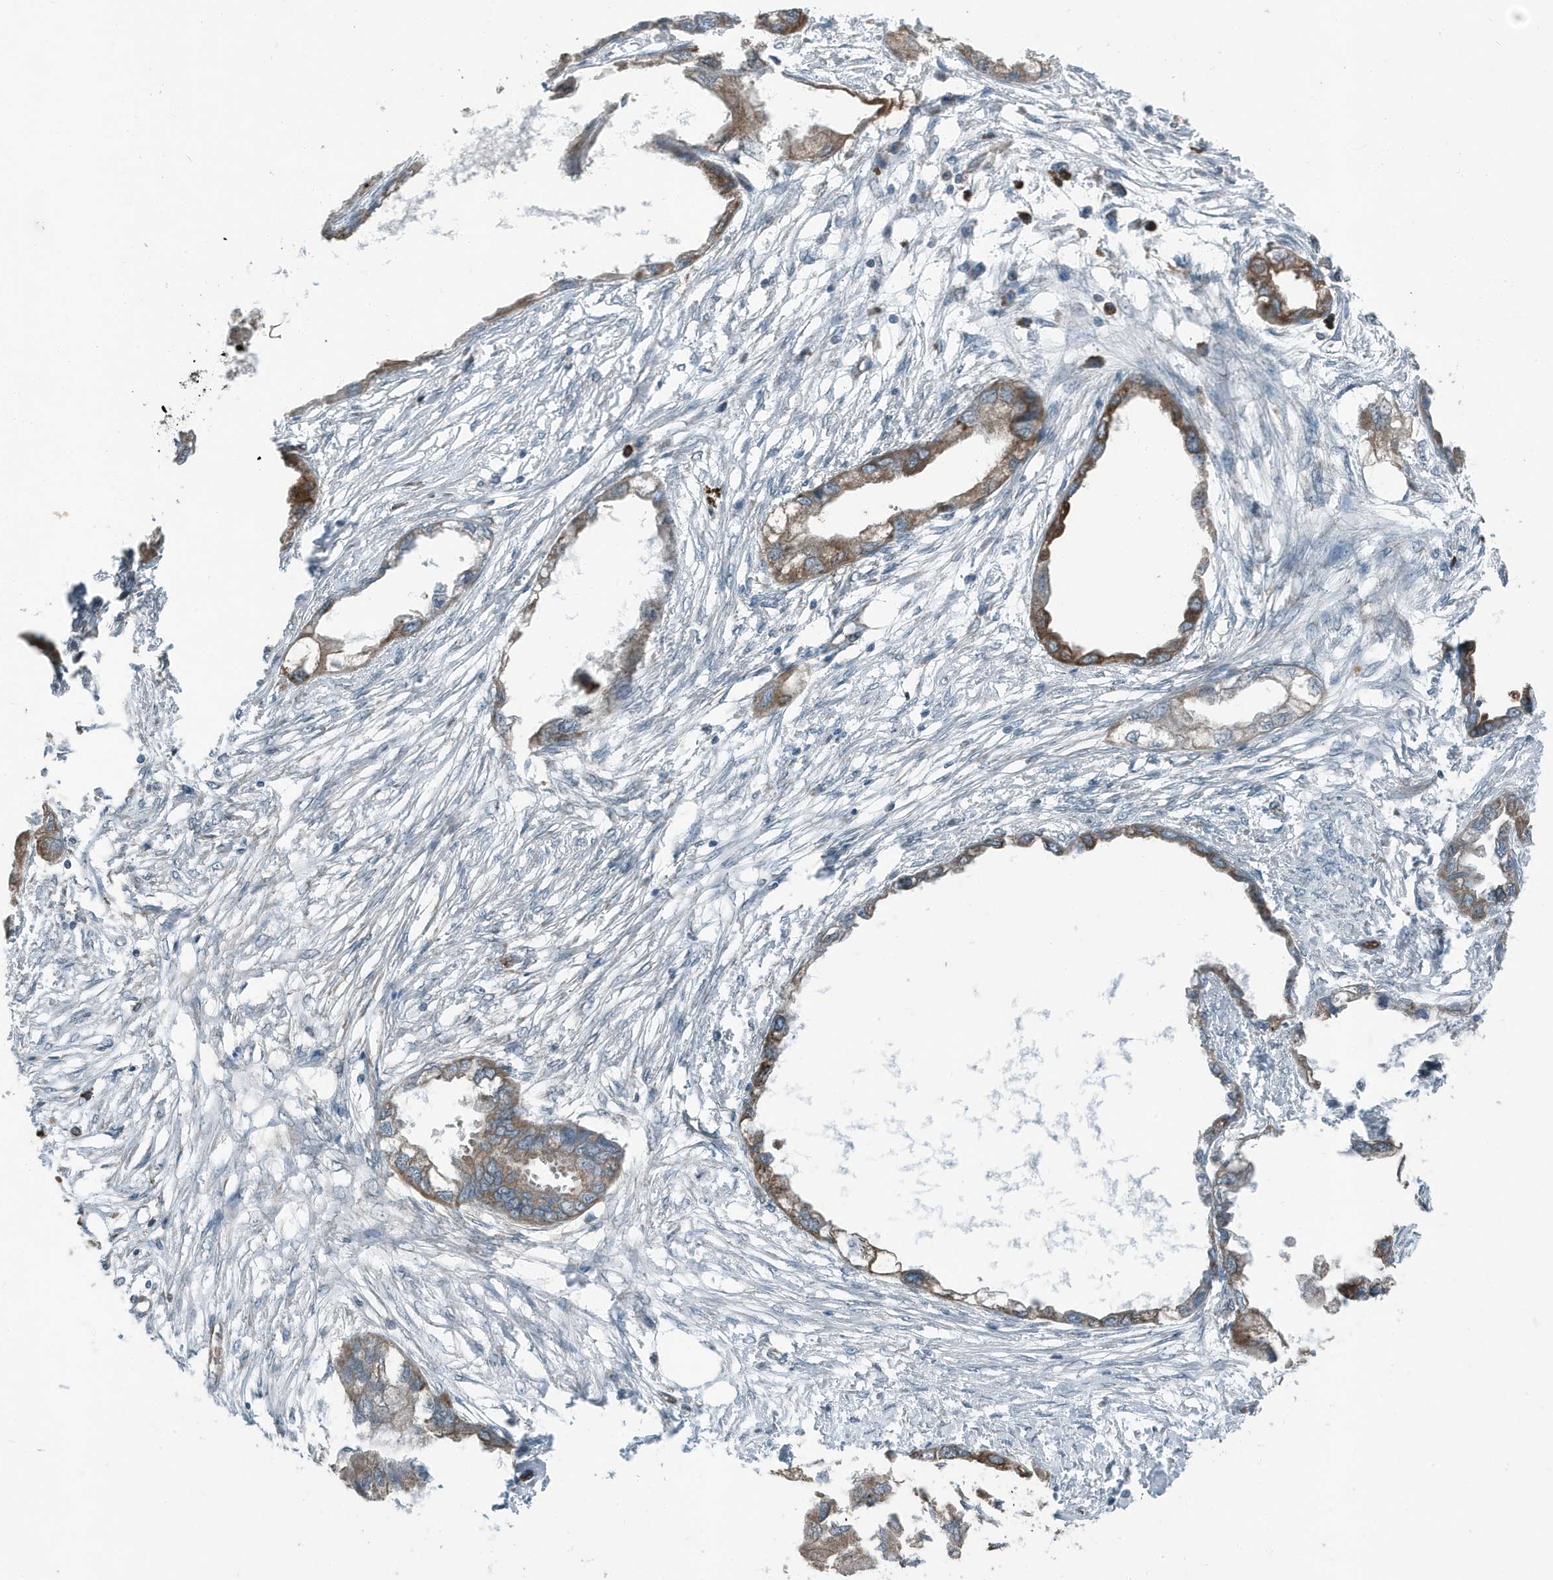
{"staining": {"intensity": "moderate", "quantity": "25%-75%", "location": "cytoplasmic/membranous"}, "tissue": "endometrial cancer", "cell_type": "Tumor cells", "image_type": "cancer", "snomed": [{"axis": "morphology", "description": "Adenocarcinoma, NOS"}, {"axis": "morphology", "description": "Adenocarcinoma, metastatic, NOS"}, {"axis": "topography", "description": "Adipose tissue"}, {"axis": "topography", "description": "Endometrium"}], "caption": "Endometrial cancer stained with a protein marker shows moderate staining in tumor cells.", "gene": "MT-CYB", "patient": {"sex": "female", "age": 67}}